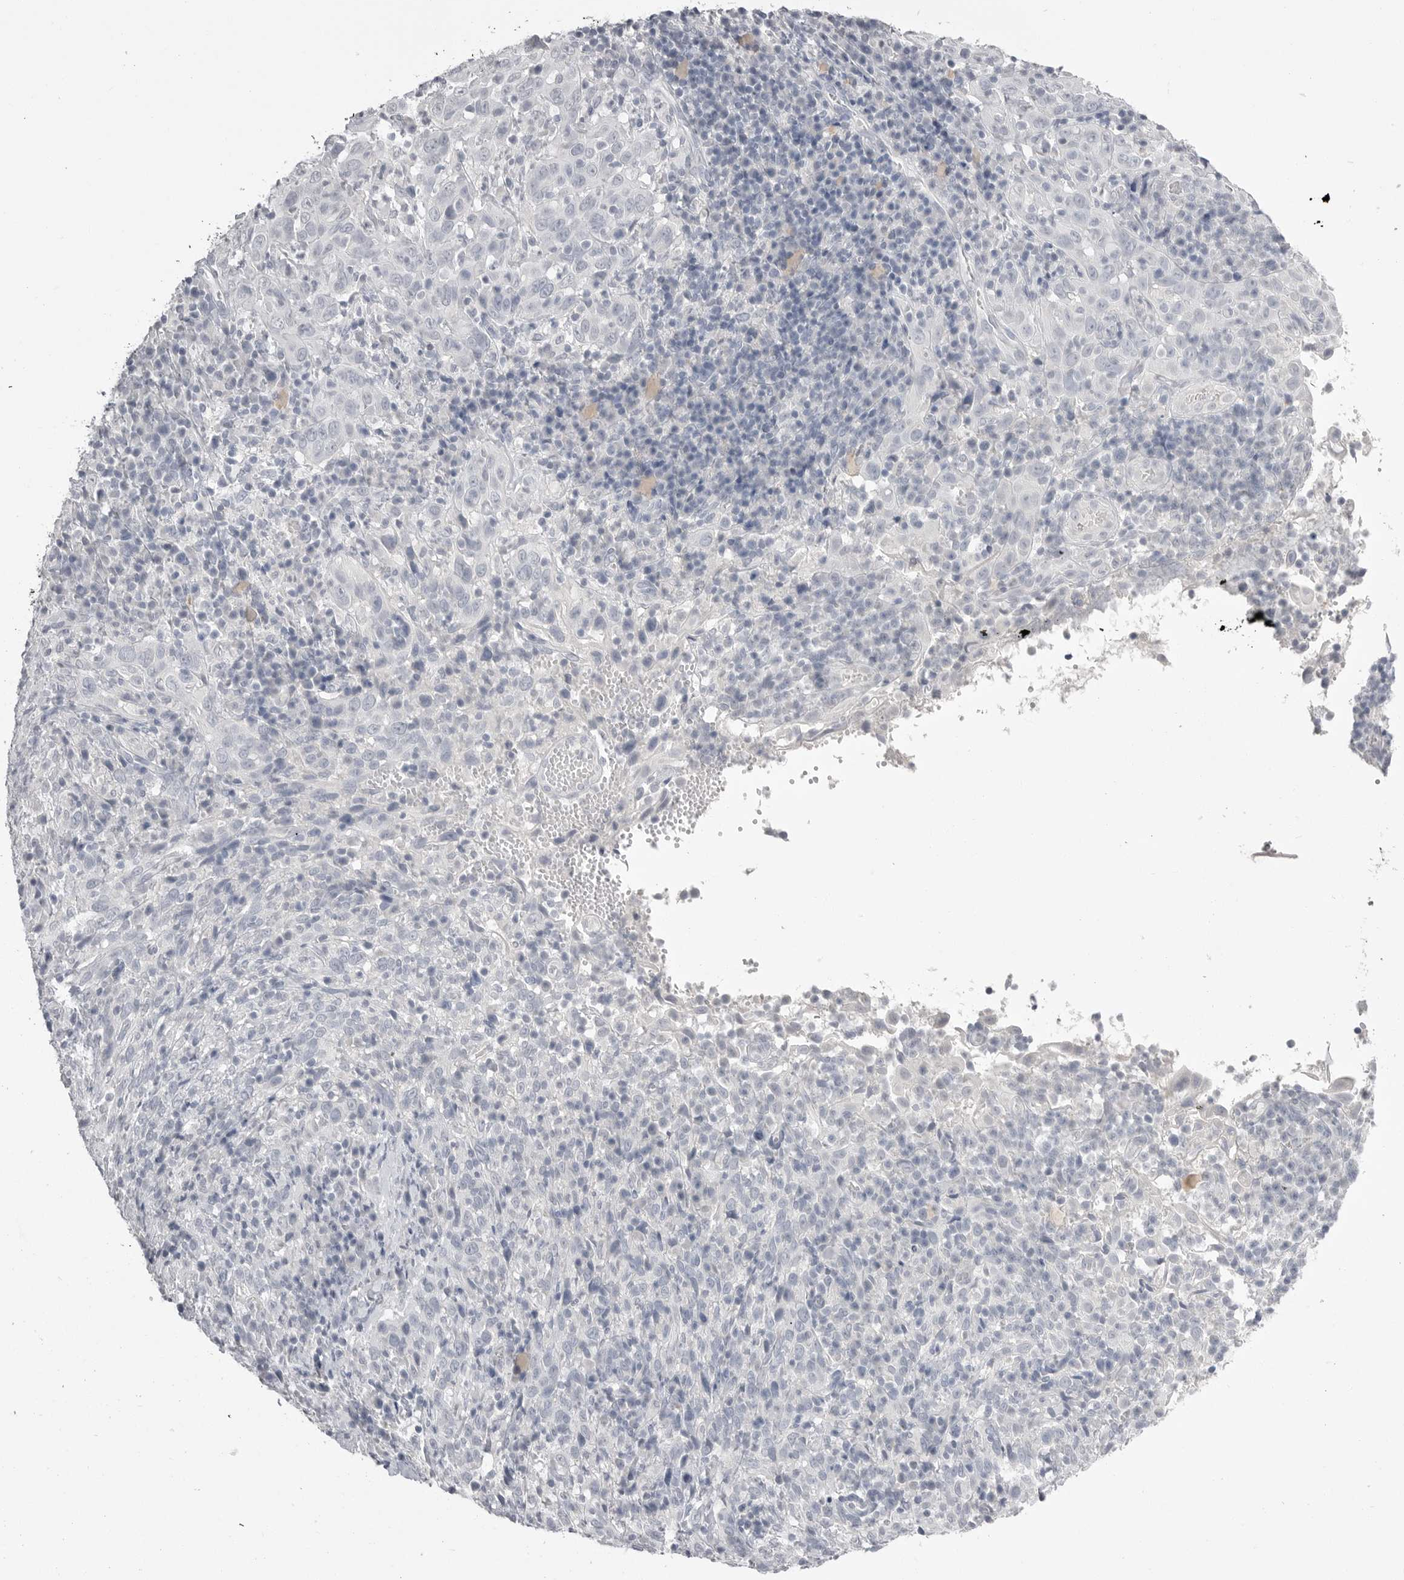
{"staining": {"intensity": "negative", "quantity": "none", "location": "none"}, "tissue": "cervical cancer", "cell_type": "Tumor cells", "image_type": "cancer", "snomed": [{"axis": "morphology", "description": "Squamous cell carcinoma, NOS"}, {"axis": "topography", "description": "Cervix"}], "caption": "A photomicrograph of squamous cell carcinoma (cervical) stained for a protein exhibits no brown staining in tumor cells.", "gene": "CPB1", "patient": {"sex": "female", "age": 46}}